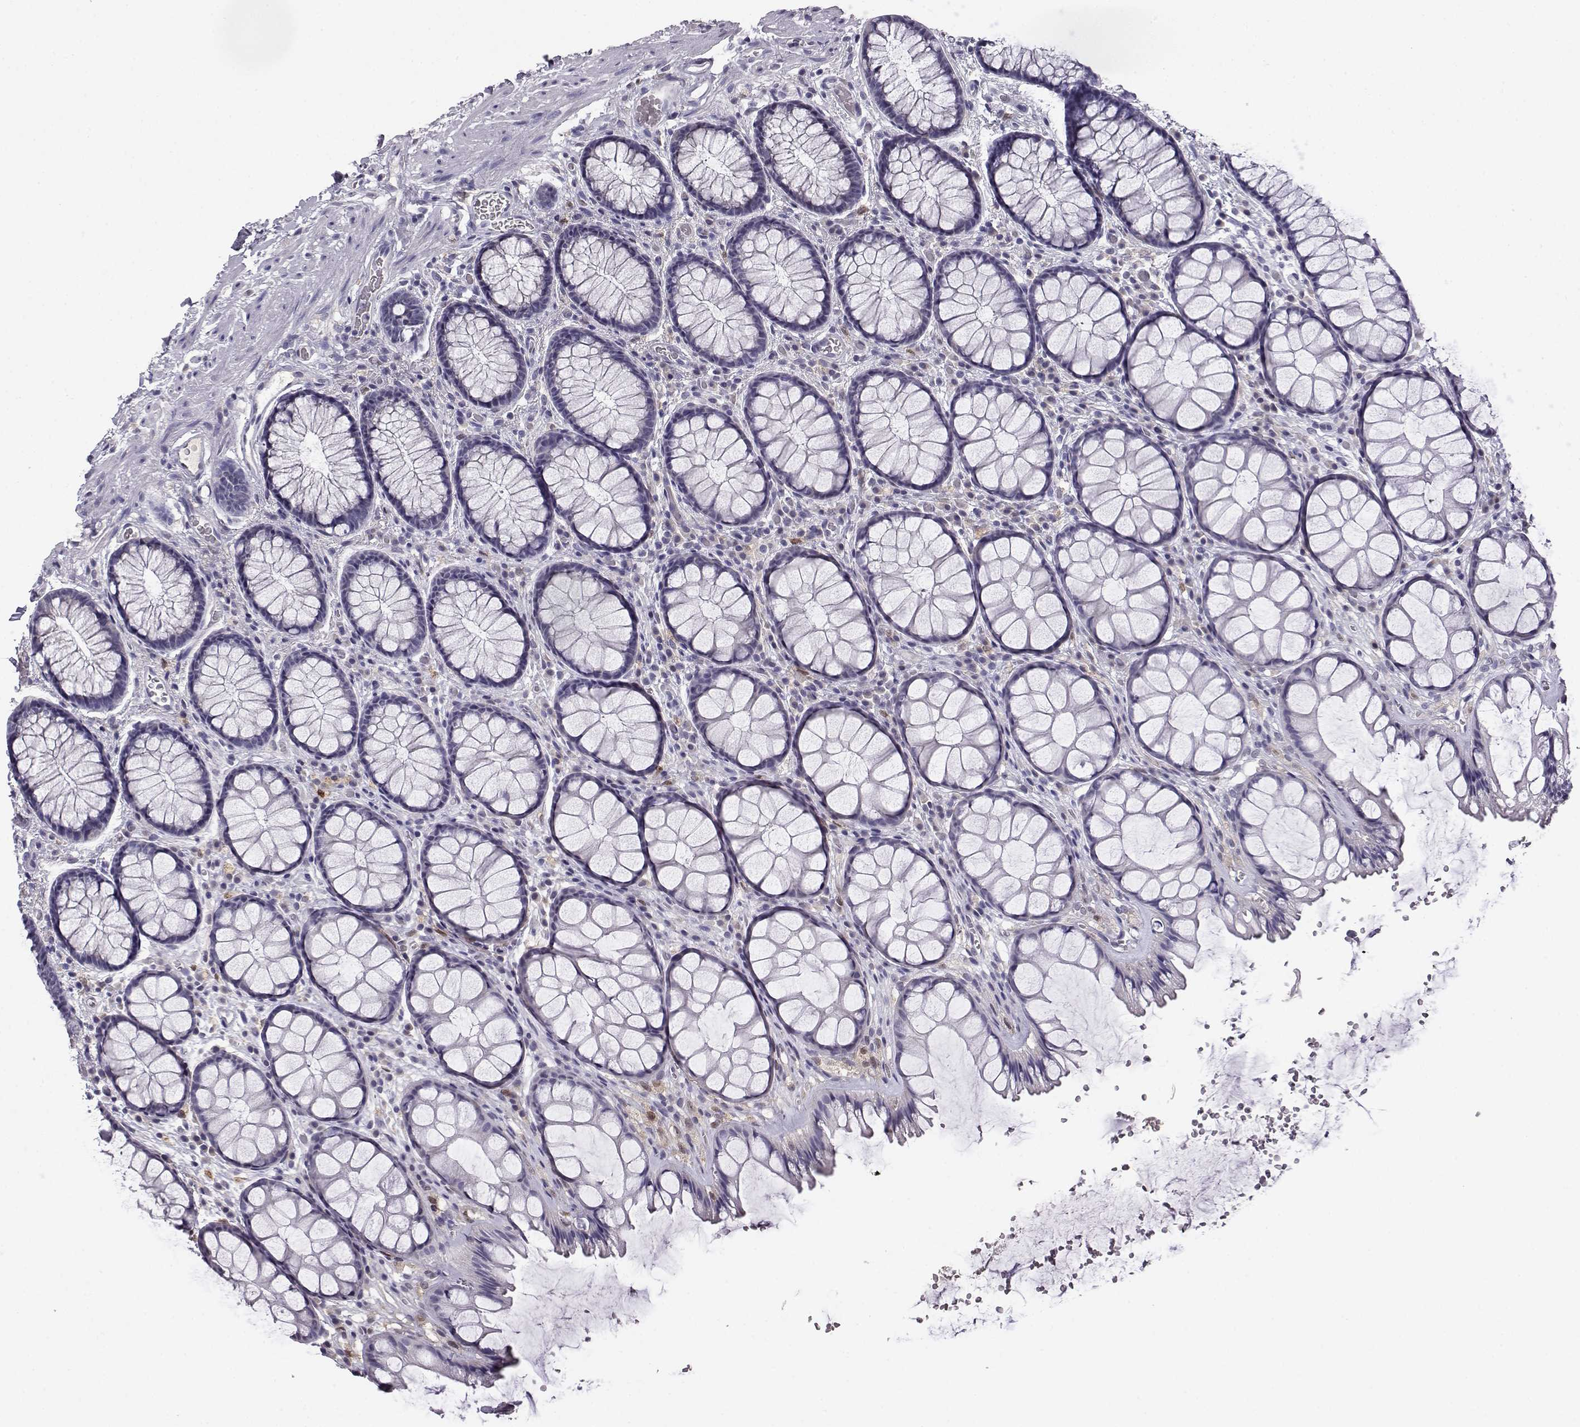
{"staining": {"intensity": "negative", "quantity": "none", "location": "none"}, "tissue": "rectum", "cell_type": "Glandular cells", "image_type": "normal", "snomed": [{"axis": "morphology", "description": "Normal tissue, NOS"}, {"axis": "topography", "description": "Rectum"}], "caption": "Histopathology image shows no significant protein expression in glandular cells of benign rectum. (IHC, brightfield microscopy, high magnification).", "gene": "AKR1B1", "patient": {"sex": "female", "age": 62}}